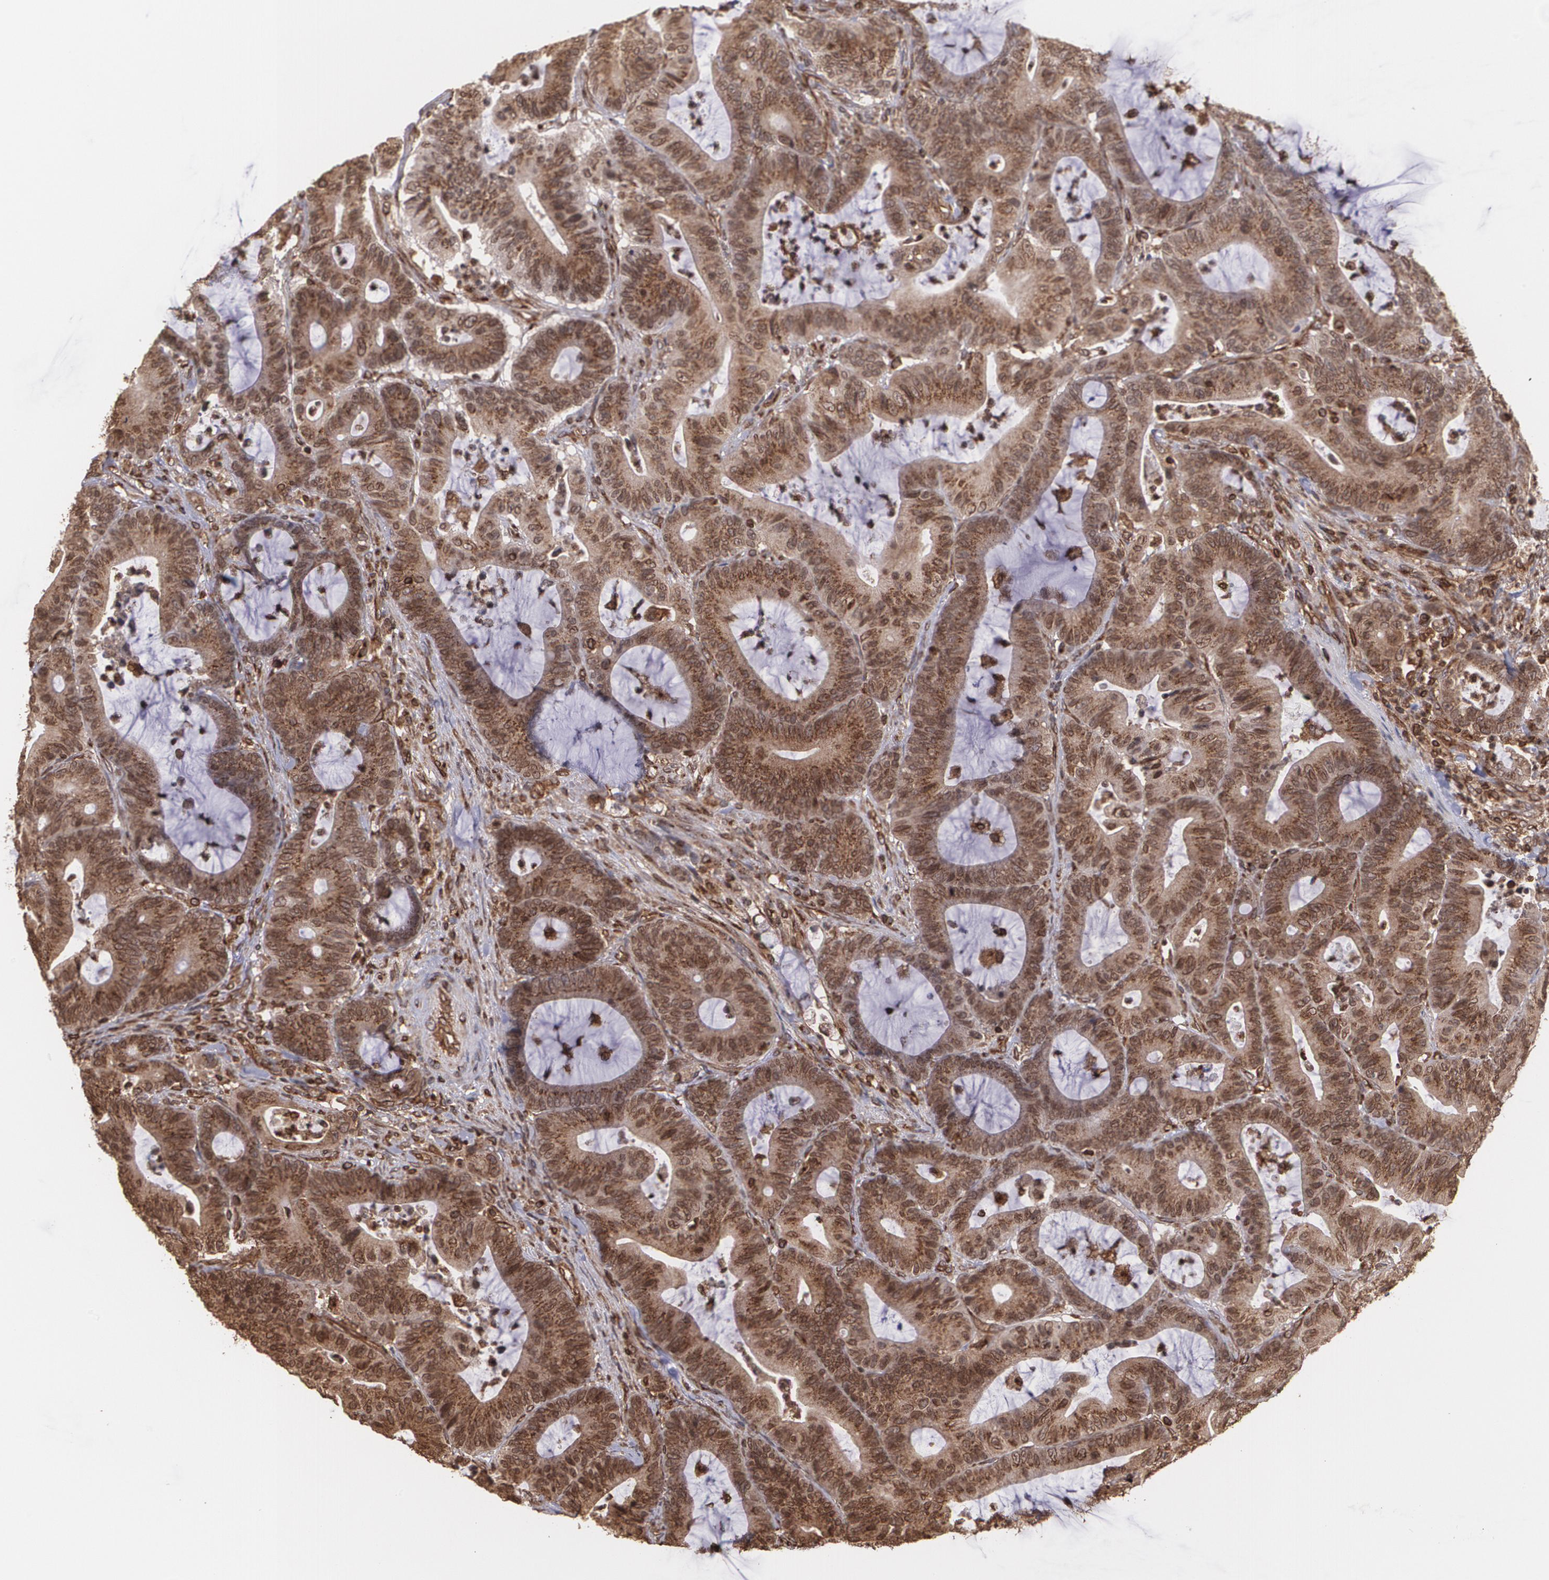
{"staining": {"intensity": "strong", "quantity": ">75%", "location": "cytoplasmic/membranous"}, "tissue": "colorectal cancer", "cell_type": "Tumor cells", "image_type": "cancer", "snomed": [{"axis": "morphology", "description": "Adenocarcinoma, NOS"}, {"axis": "topography", "description": "Colon"}], "caption": "This is an image of IHC staining of colorectal cancer (adenocarcinoma), which shows strong expression in the cytoplasmic/membranous of tumor cells.", "gene": "TRIP11", "patient": {"sex": "female", "age": 84}}